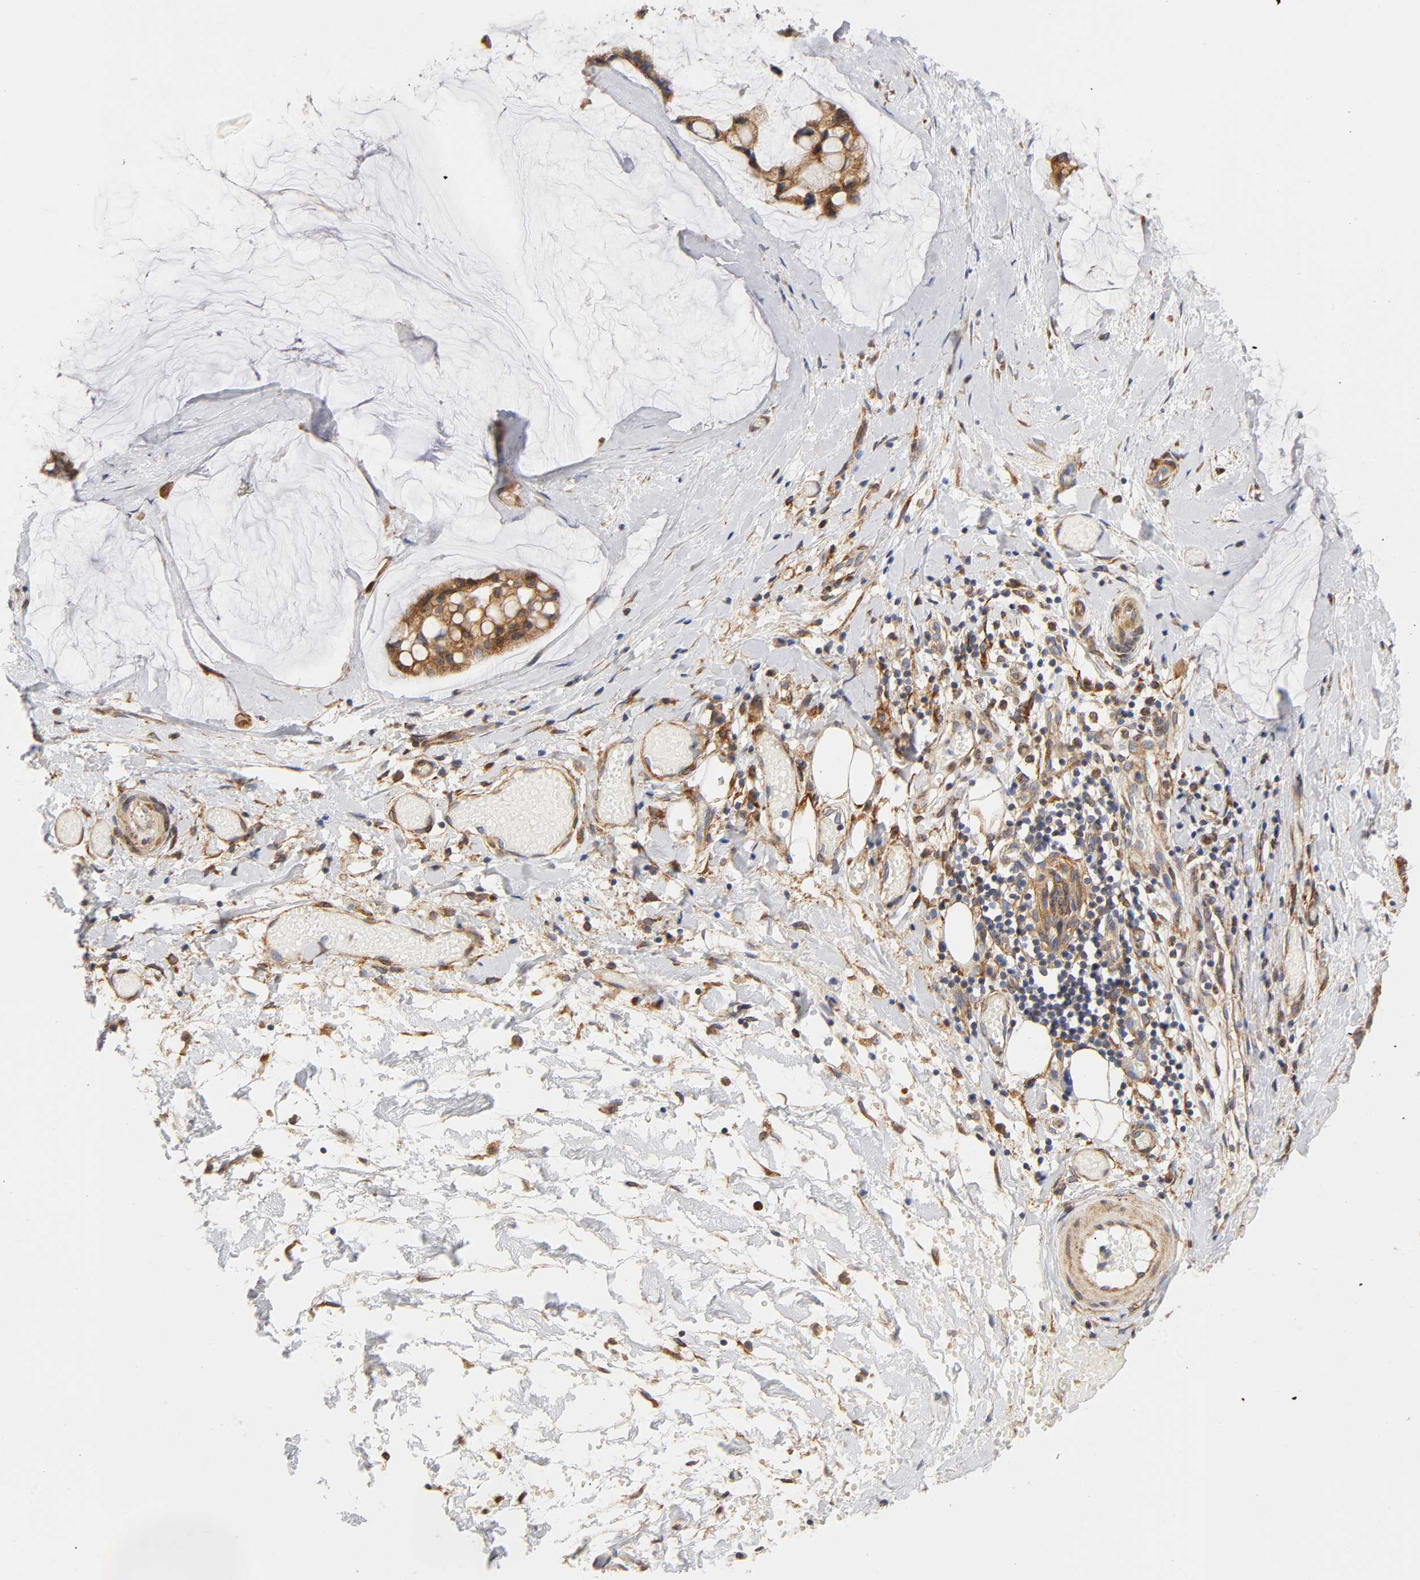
{"staining": {"intensity": "moderate", "quantity": ">75%", "location": "cytoplasmic/membranous"}, "tissue": "ovarian cancer", "cell_type": "Tumor cells", "image_type": "cancer", "snomed": [{"axis": "morphology", "description": "Cystadenocarcinoma, mucinous, NOS"}, {"axis": "topography", "description": "Ovary"}], "caption": "High-power microscopy captured an IHC photomicrograph of mucinous cystadenocarcinoma (ovarian), revealing moderate cytoplasmic/membranous staining in about >75% of tumor cells. The staining was performed using DAB to visualize the protein expression in brown, while the nuclei were stained in blue with hematoxylin (Magnification: 20x).", "gene": "POR", "patient": {"sex": "female", "age": 39}}